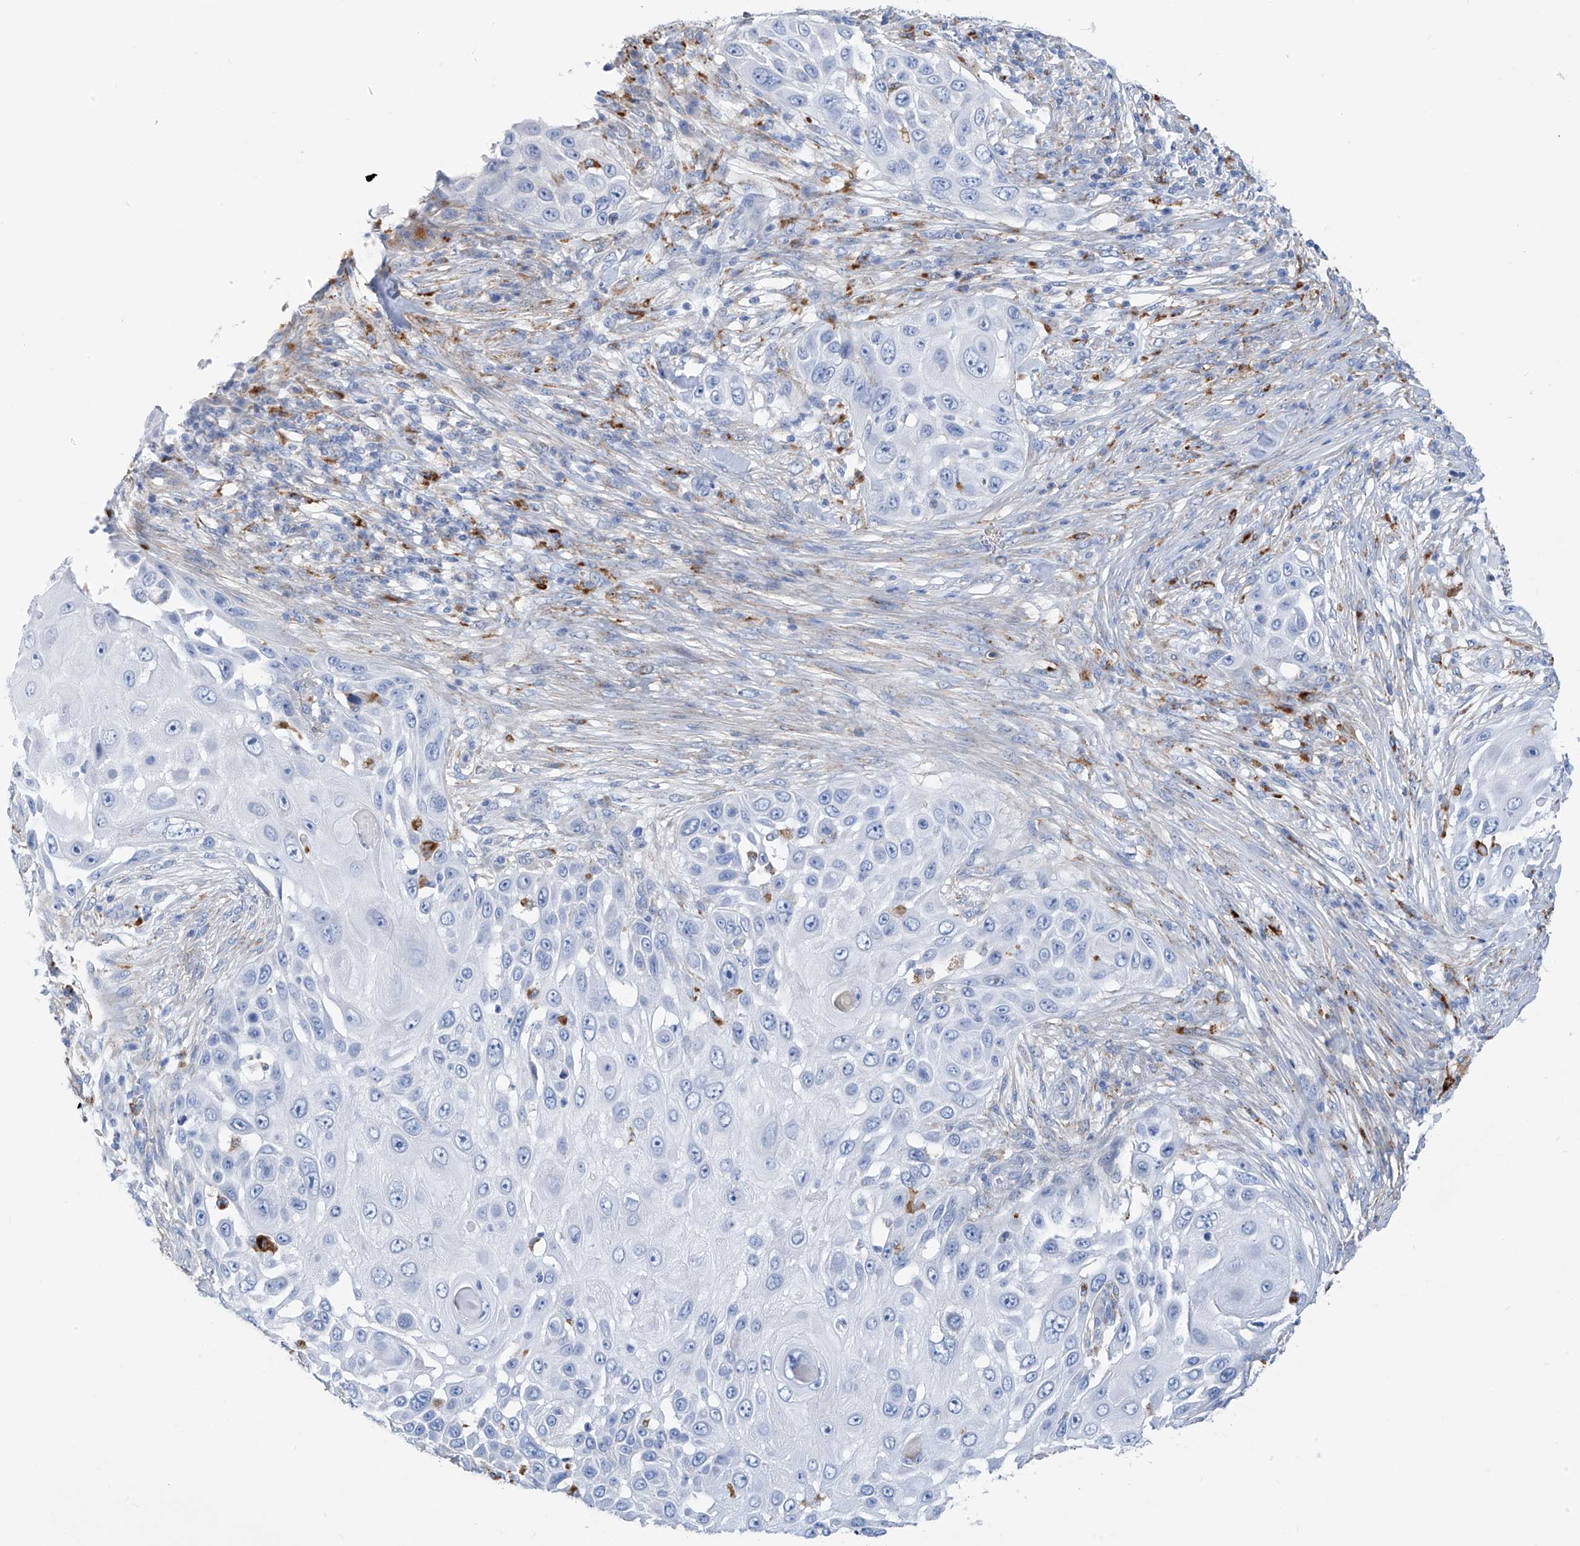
{"staining": {"intensity": "negative", "quantity": "none", "location": "none"}, "tissue": "skin cancer", "cell_type": "Tumor cells", "image_type": "cancer", "snomed": [{"axis": "morphology", "description": "Squamous cell carcinoma, NOS"}, {"axis": "topography", "description": "Skin"}], "caption": "Histopathology image shows no protein positivity in tumor cells of skin cancer tissue. Nuclei are stained in blue.", "gene": "GLMP", "patient": {"sex": "female", "age": 44}}